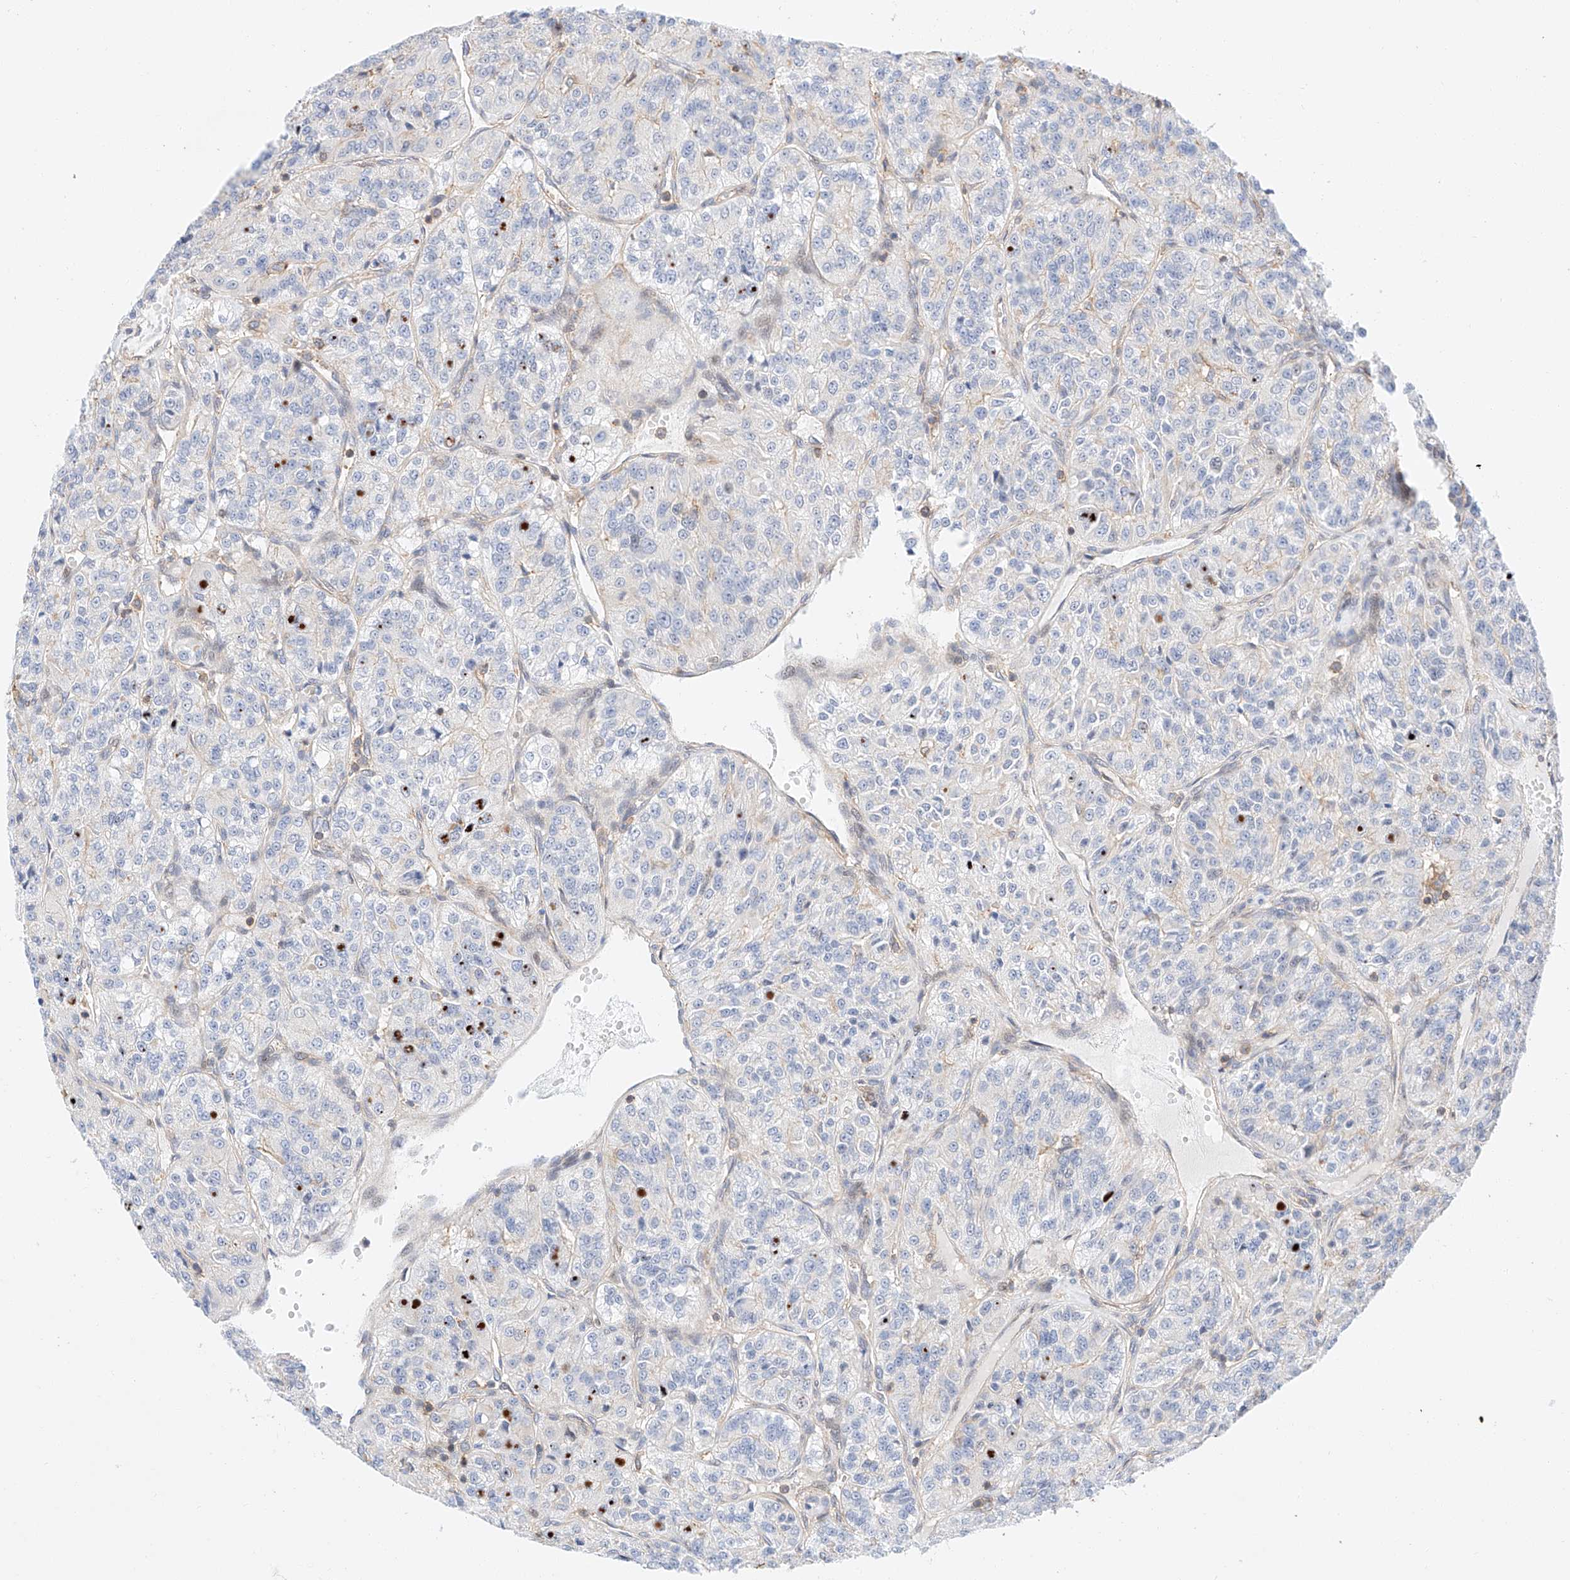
{"staining": {"intensity": "negative", "quantity": "none", "location": "none"}, "tissue": "renal cancer", "cell_type": "Tumor cells", "image_type": "cancer", "snomed": [{"axis": "morphology", "description": "Adenocarcinoma, NOS"}, {"axis": "topography", "description": "Kidney"}], "caption": "DAB (3,3'-diaminobenzidine) immunohistochemical staining of human renal adenocarcinoma displays no significant positivity in tumor cells. The staining is performed using DAB brown chromogen with nuclei counter-stained in using hematoxylin.", "gene": "HDAC9", "patient": {"sex": "female", "age": 63}}